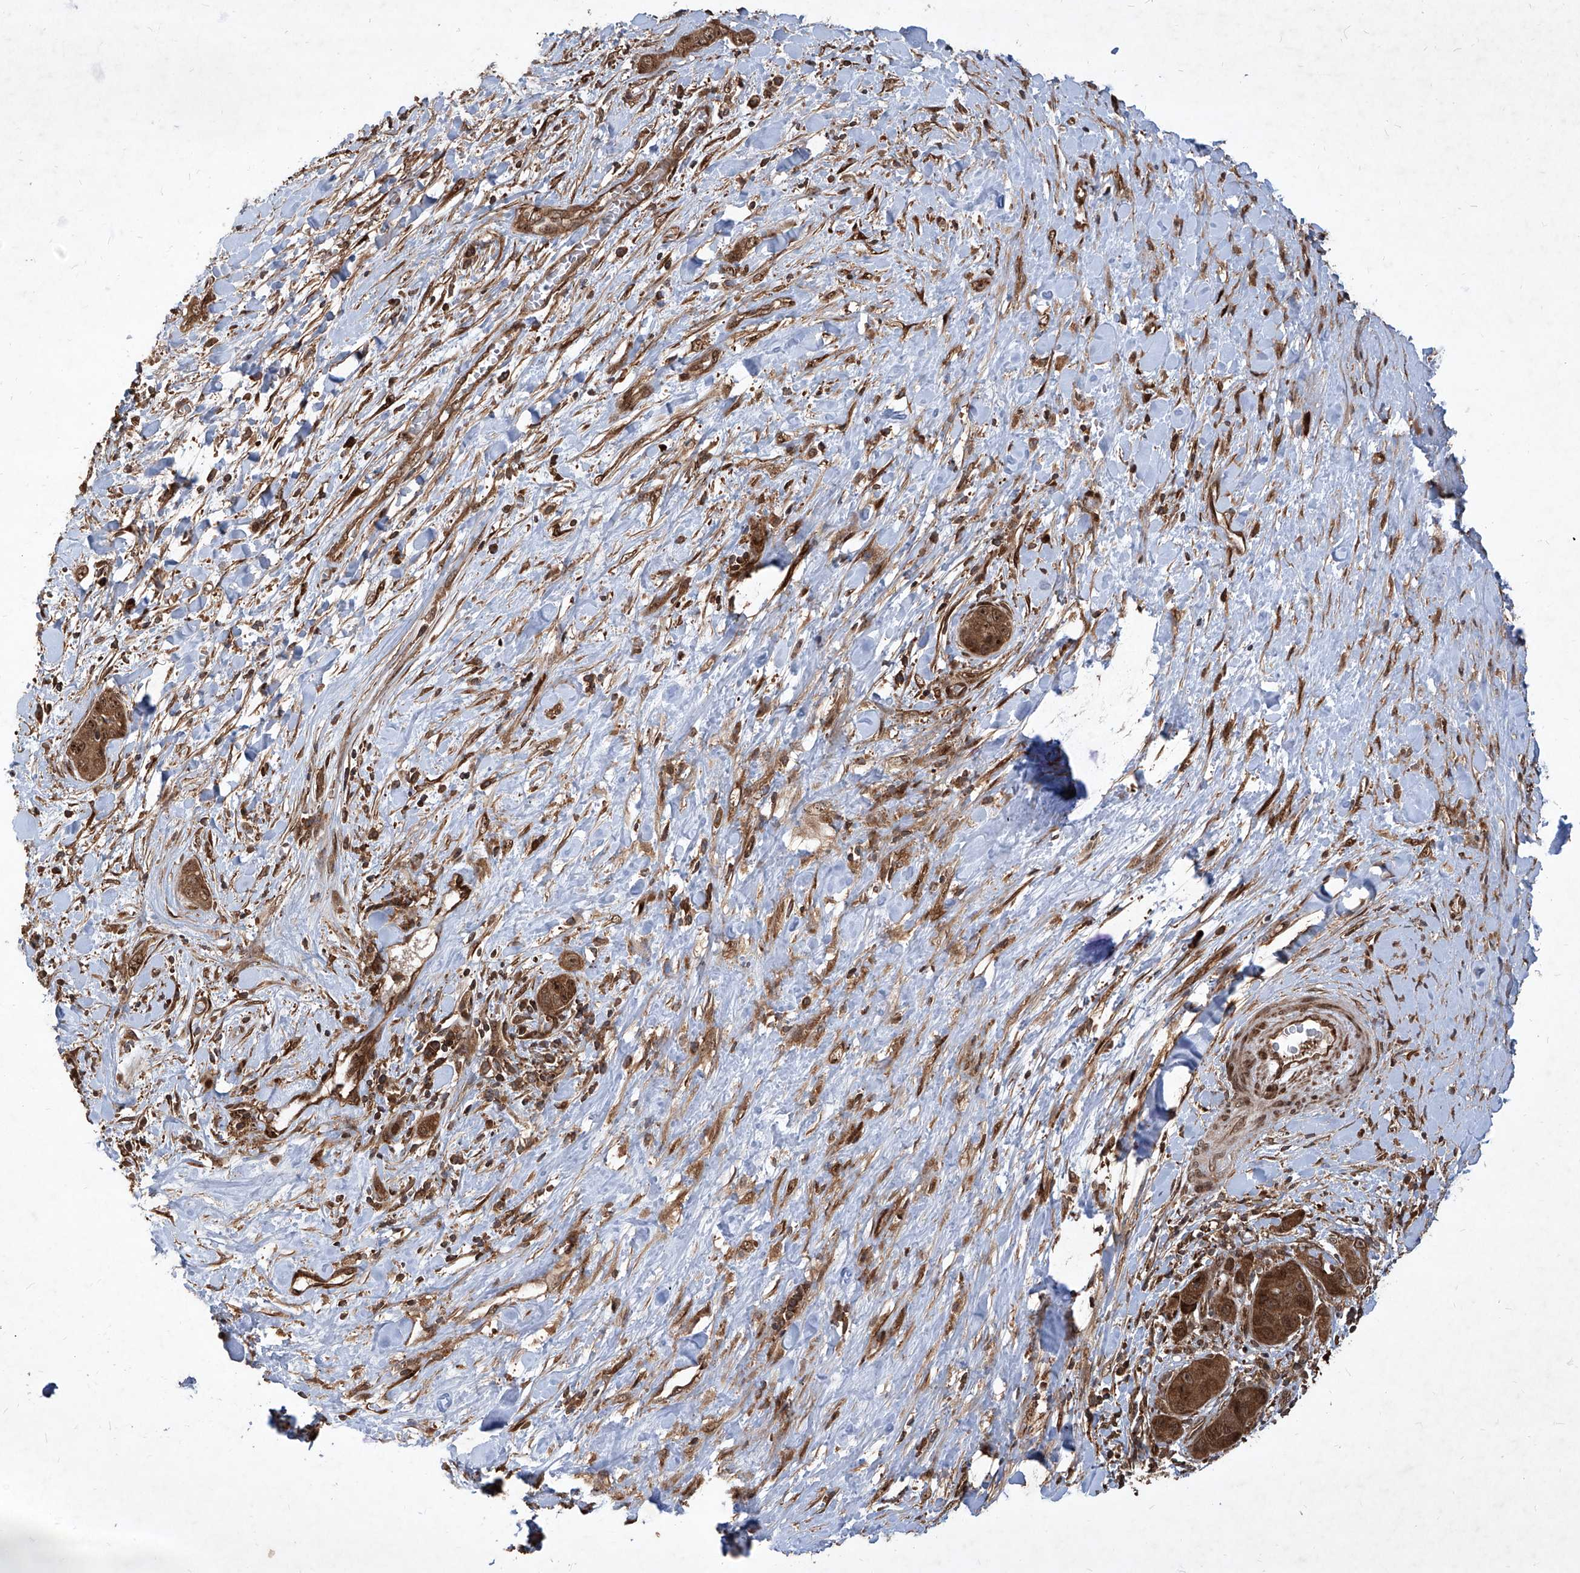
{"staining": {"intensity": "strong", "quantity": ">75%", "location": "cytoplasmic/membranous,nuclear"}, "tissue": "liver cancer", "cell_type": "Tumor cells", "image_type": "cancer", "snomed": [{"axis": "morphology", "description": "Cholangiocarcinoma"}, {"axis": "topography", "description": "Liver"}], "caption": "Immunohistochemistry histopathology image of neoplastic tissue: human liver cancer (cholangiocarcinoma) stained using immunohistochemistry displays high levels of strong protein expression localized specifically in the cytoplasmic/membranous and nuclear of tumor cells, appearing as a cytoplasmic/membranous and nuclear brown color.", "gene": "MAGED2", "patient": {"sex": "female", "age": 52}}